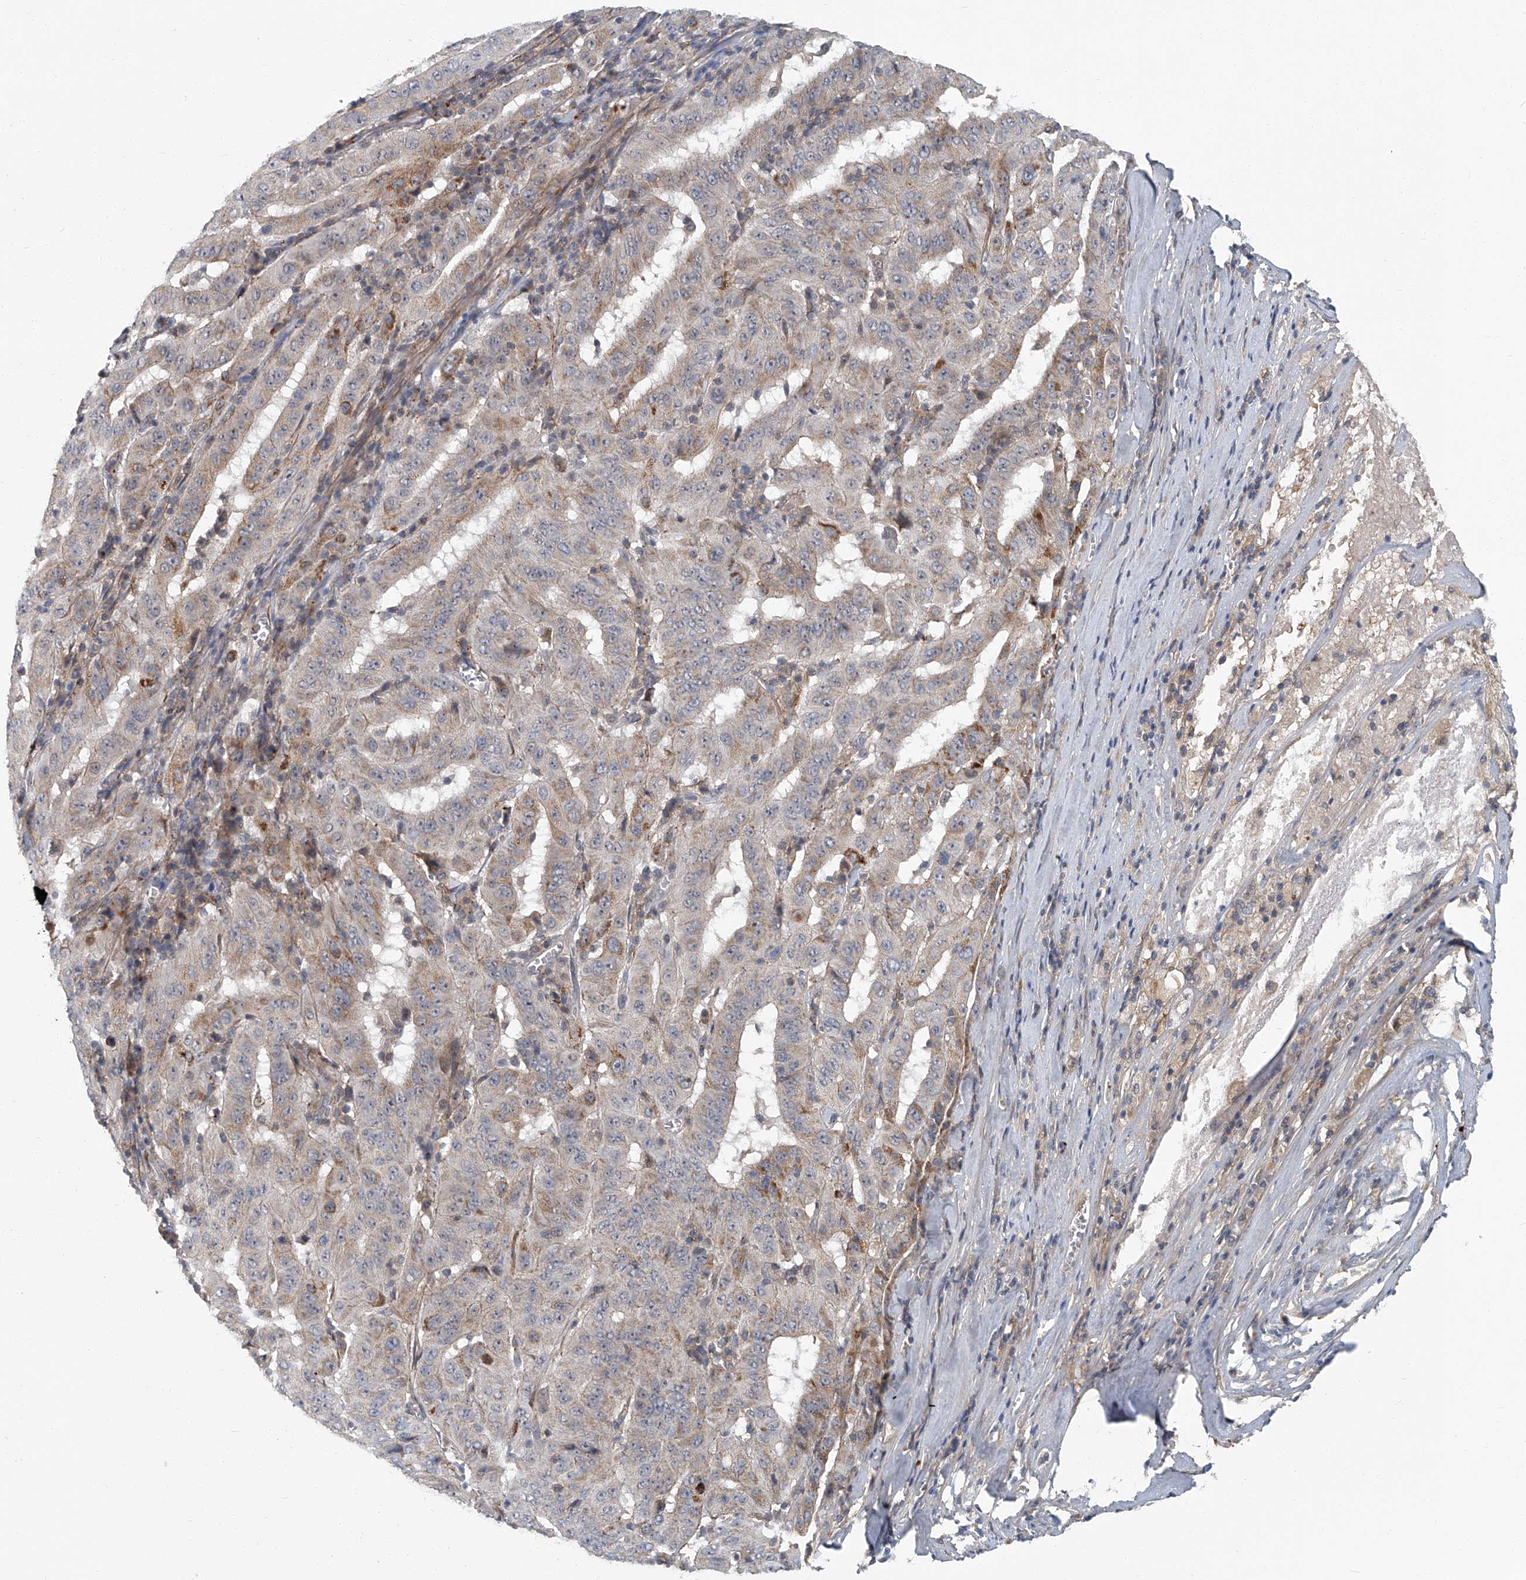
{"staining": {"intensity": "weak", "quantity": ">75%", "location": "cytoplasmic/membranous"}, "tissue": "pancreatic cancer", "cell_type": "Tumor cells", "image_type": "cancer", "snomed": [{"axis": "morphology", "description": "Adenocarcinoma, NOS"}, {"axis": "topography", "description": "Pancreas"}], "caption": "This is an image of immunohistochemistry (IHC) staining of adenocarcinoma (pancreatic), which shows weak expression in the cytoplasmic/membranous of tumor cells.", "gene": "AKNAD1", "patient": {"sex": "male", "age": 63}}